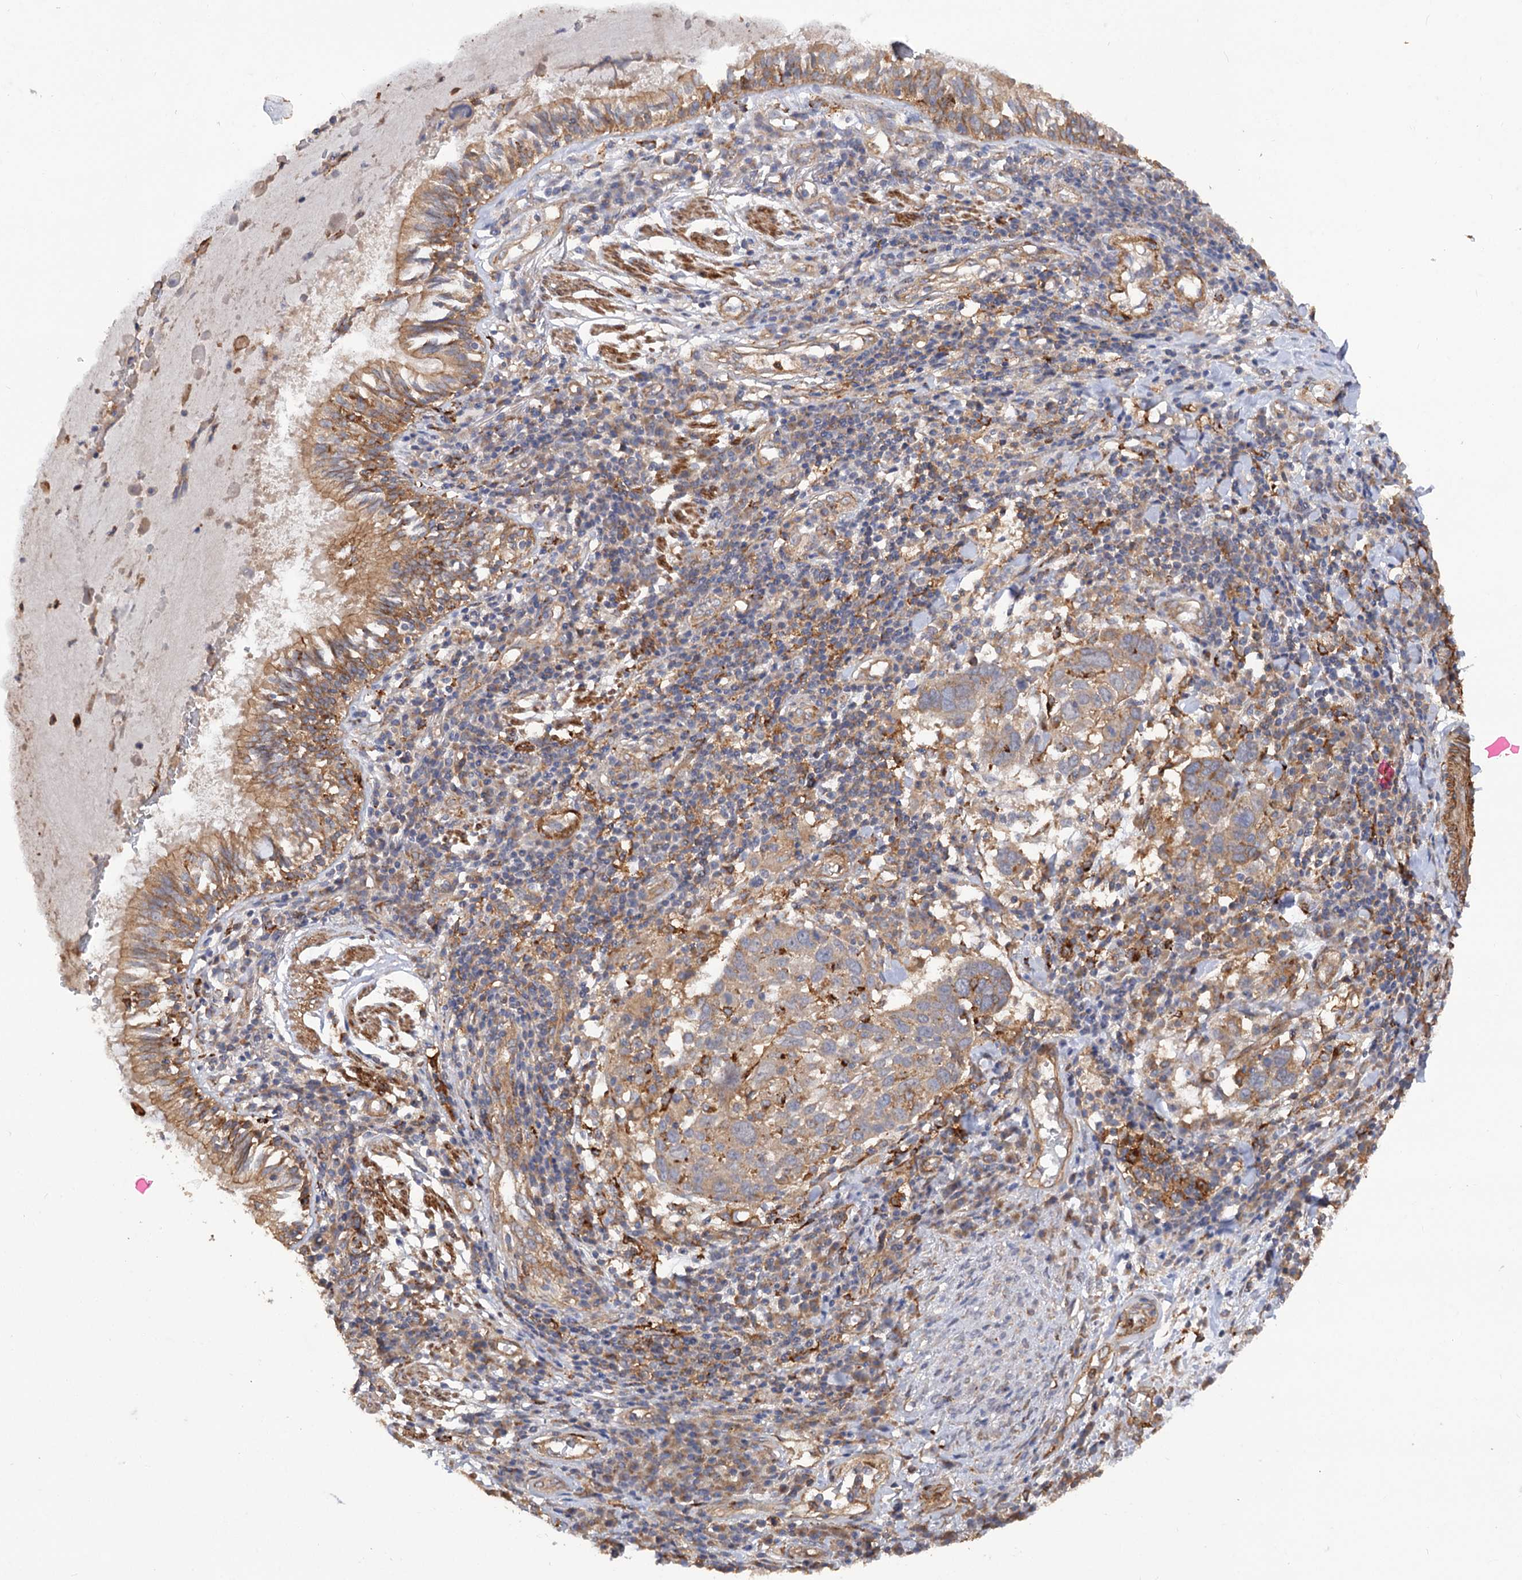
{"staining": {"intensity": "weak", "quantity": "<25%", "location": "cytoplasmic/membranous"}, "tissue": "lung cancer", "cell_type": "Tumor cells", "image_type": "cancer", "snomed": [{"axis": "morphology", "description": "Squamous cell carcinoma, NOS"}, {"axis": "topography", "description": "Lung"}], "caption": "High magnification brightfield microscopy of squamous cell carcinoma (lung) stained with DAB (brown) and counterstained with hematoxylin (blue): tumor cells show no significant positivity.", "gene": "CSAD", "patient": {"sex": "male", "age": 65}}